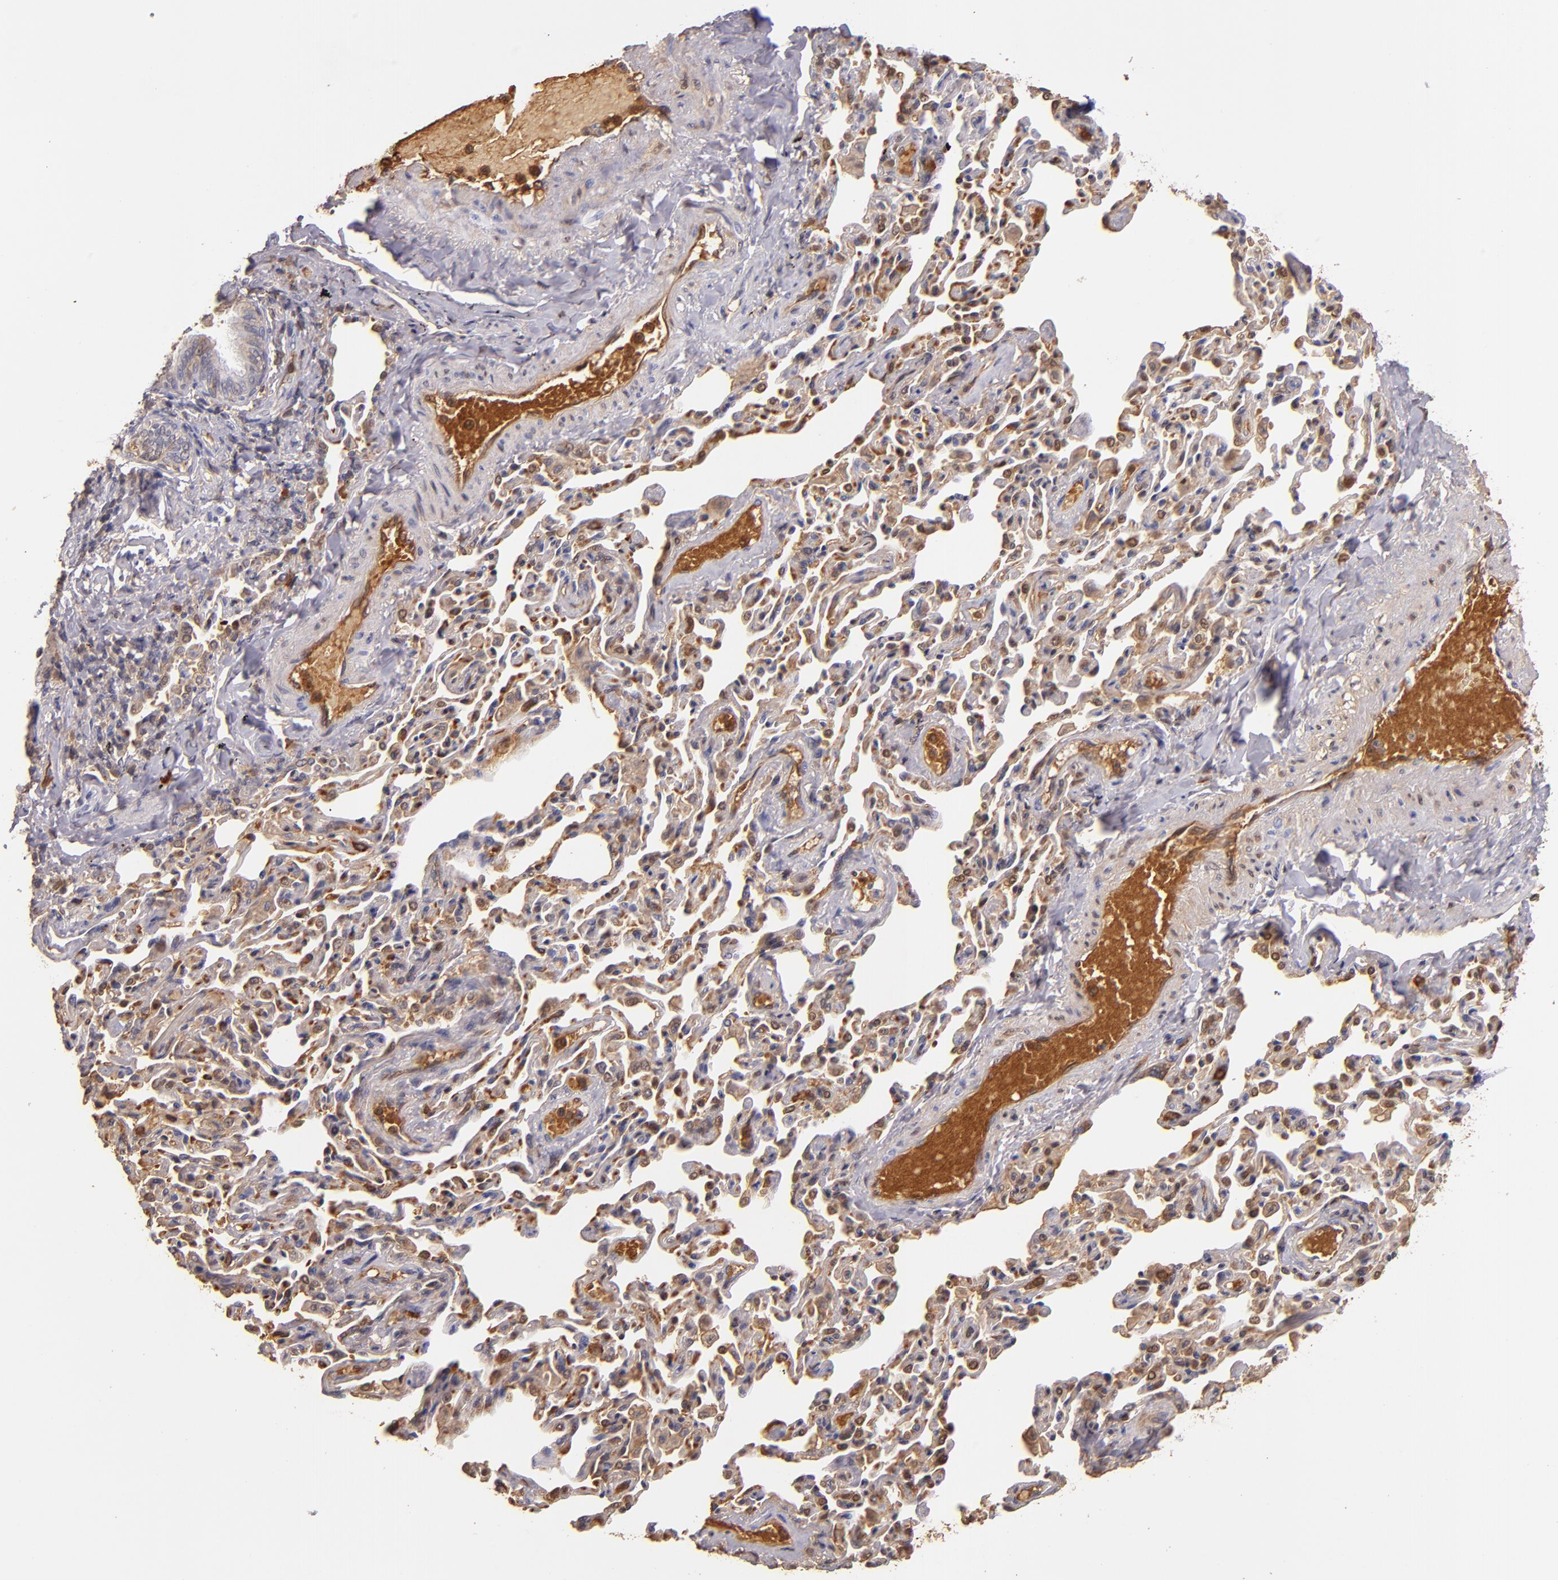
{"staining": {"intensity": "moderate", "quantity": ">75%", "location": "cytoplasmic/membranous"}, "tissue": "bronchus", "cell_type": "Respiratory epithelial cells", "image_type": "normal", "snomed": [{"axis": "morphology", "description": "Normal tissue, NOS"}, {"axis": "topography", "description": "Lung"}], "caption": "IHC histopathology image of benign human bronchus stained for a protein (brown), which reveals medium levels of moderate cytoplasmic/membranous expression in about >75% of respiratory epithelial cells.", "gene": "SERPINC1", "patient": {"sex": "male", "age": 64}}